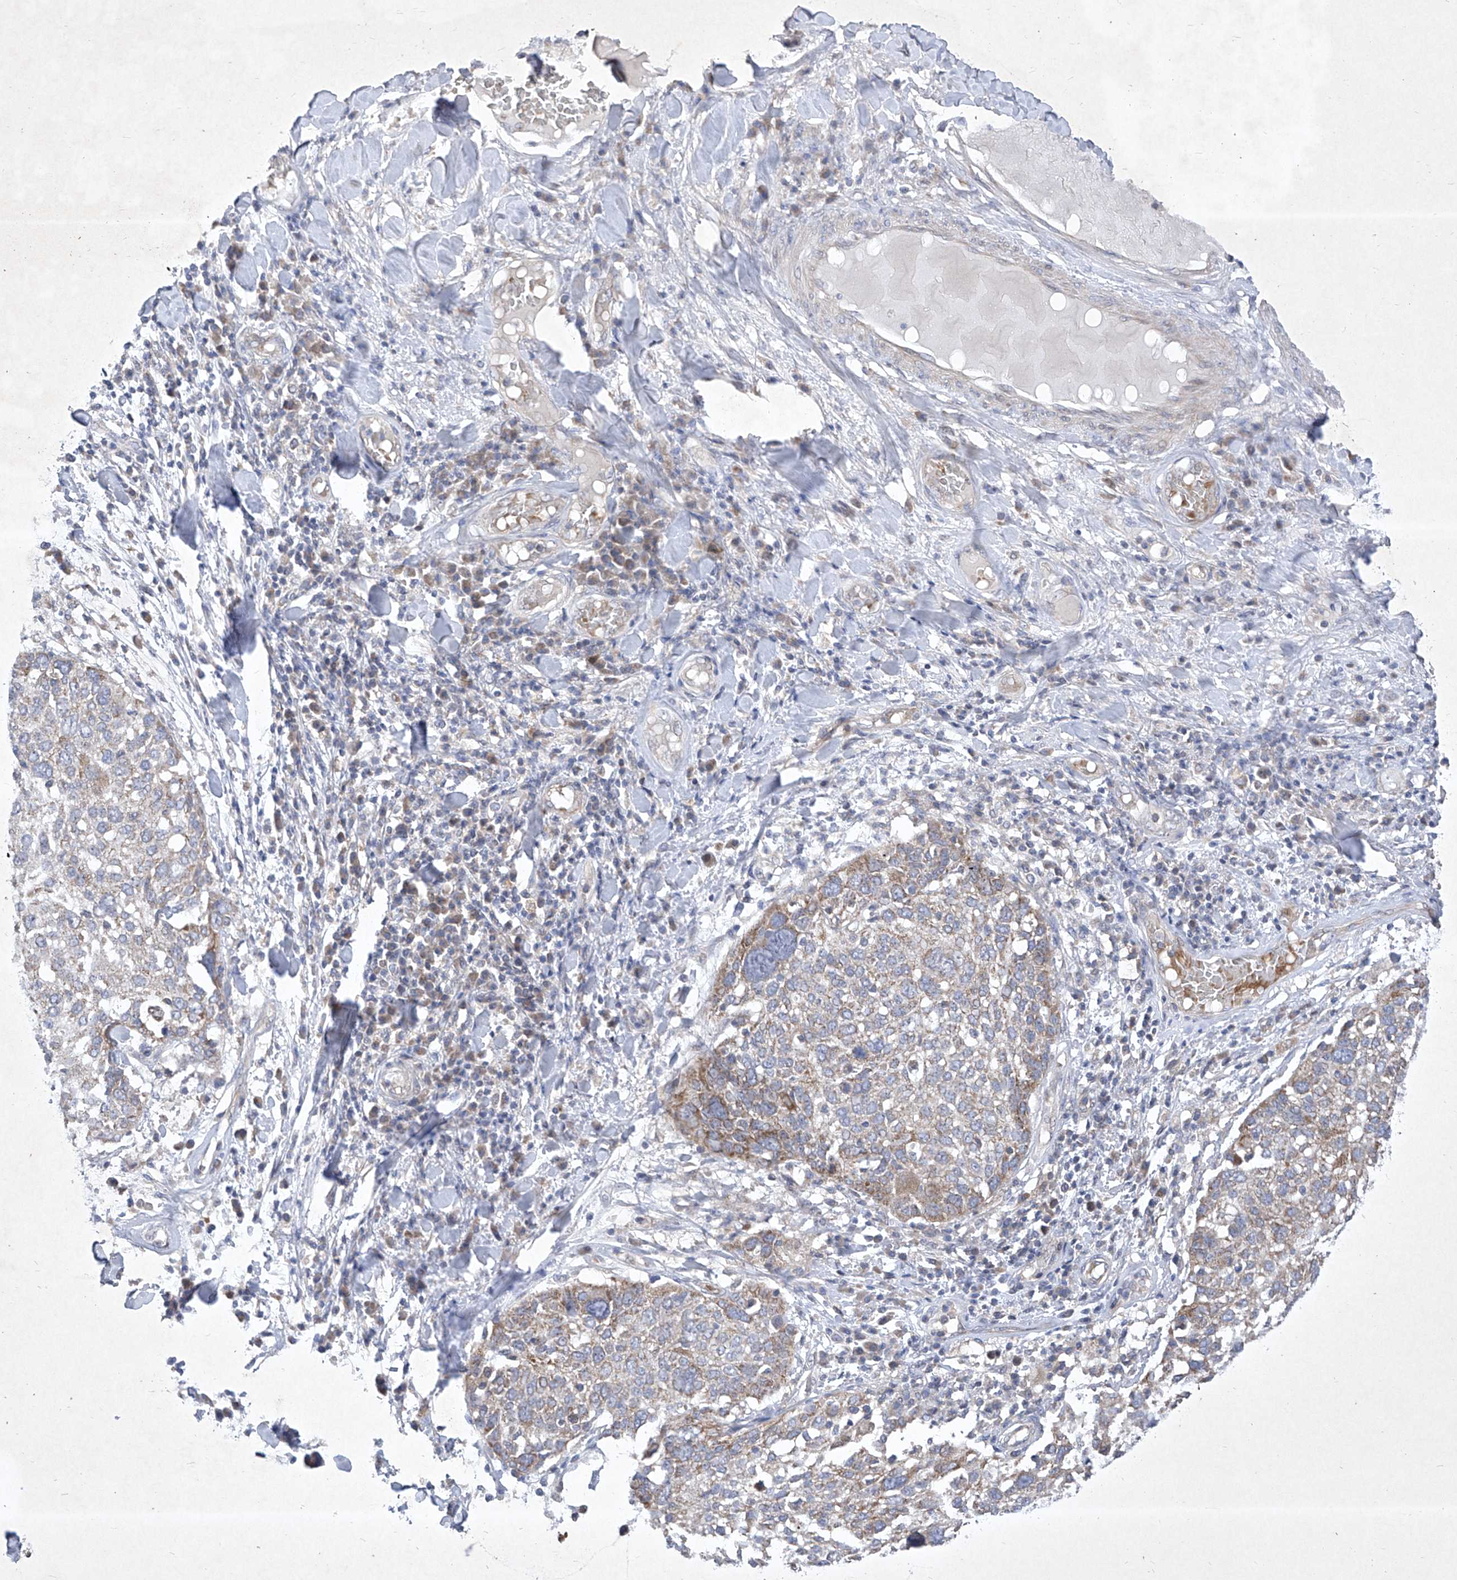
{"staining": {"intensity": "moderate", "quantity": "<25%", "location": "cytoplasmic/membranous"}, "tissue": "lung cancer", "cell_type": "Tumor cells", "image_type": "cancer", "snomed": [{"axis": "morphology", "description": "Squamous cell carcinoma, NOS"}, {"axis": "topography", "description": "Lung"}], "caption": "The immunohistochemical stain shows moderate cytoplasmic/membranous expression in tumor cells of squamous cell carcinoma (lung) tissue. (brown staining indicates protein expression, while blue staining denotes nuclei).", "gene": "COQ3", "patient": {"sex": "male", "age": 65}}